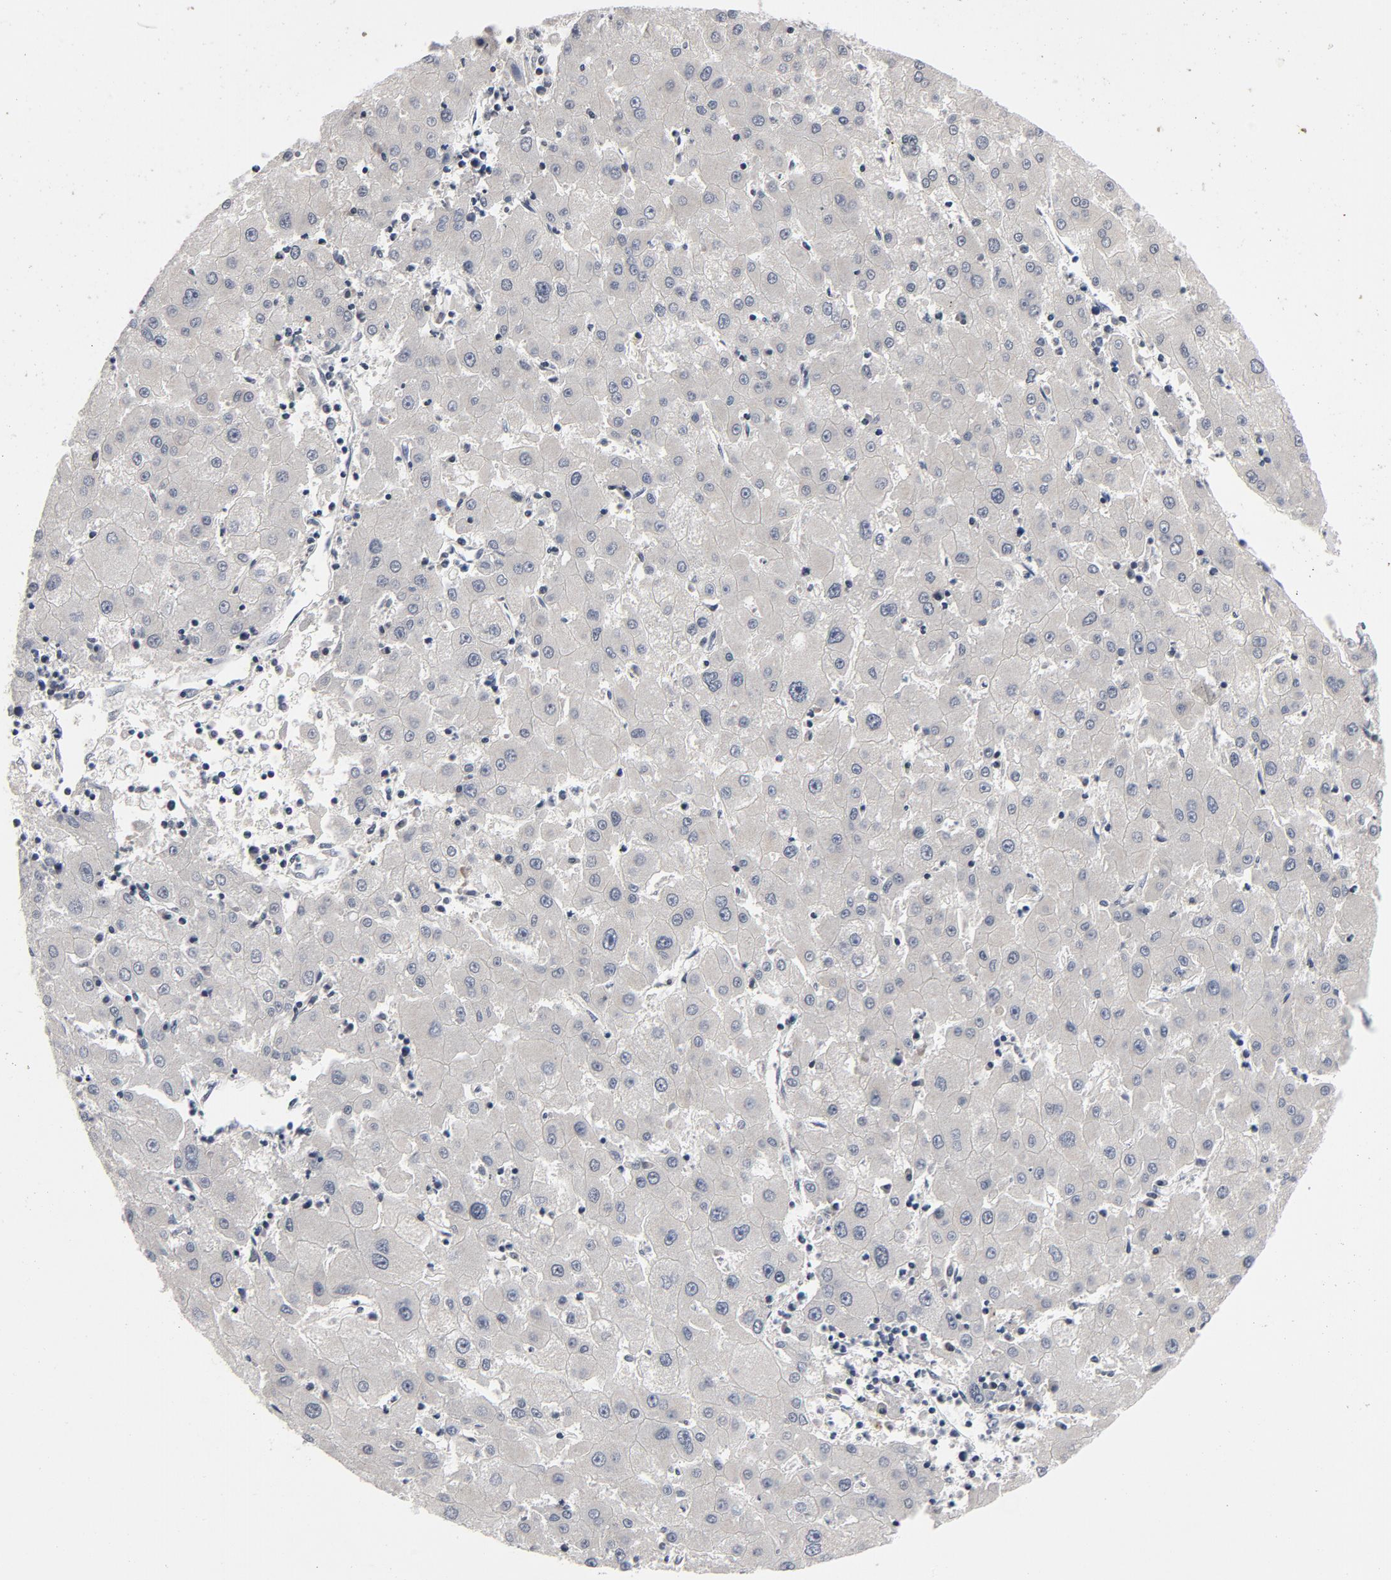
{"staining": {"intensity": "negative", "quantity": "none", "location": "none"}, "tissue": "liver cancer", "cell_type": "Tumor cells", "image_type": "cancer", "snomed": [{"axis": "morphology", "description": "Carcinoma, Hepatocellular, NOS"}, {"axis": "topography", "description": "Liver"}], "caption": "DAB (3,3'-diaminobenzidine) immunohistochemical staining of liver cancer reveals no significant expression in tumor cells.", "gene": "TCL1A", "patient": {"sex": "male", "age": 72}}